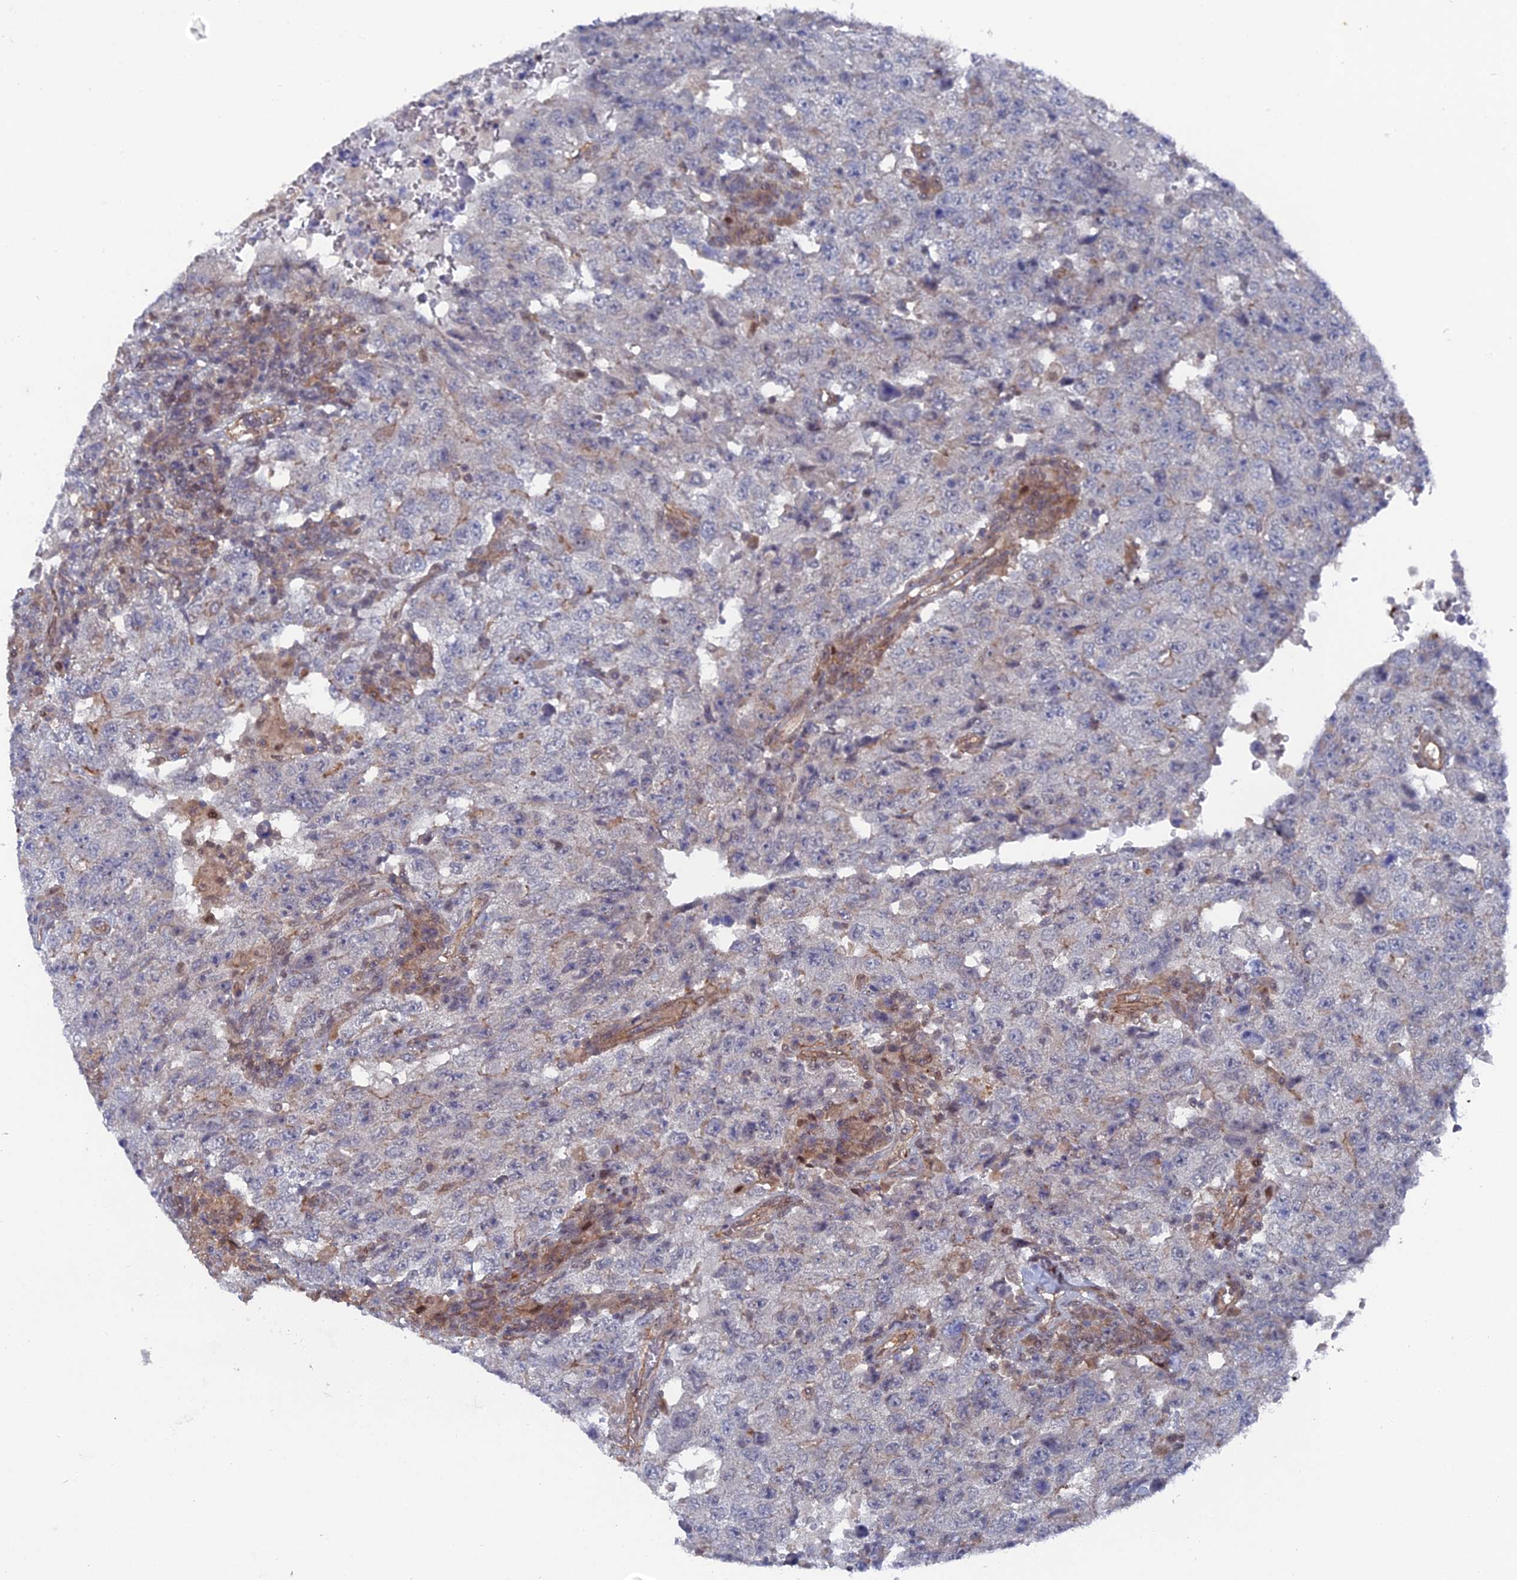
{"staining": {"intensity": "negative", "quantity": "none", "location": "none"}, "tissue": "testis cancer", "cell_type": "Tumor cells", "image_type": "cancer", "snomed": [{"axis": "morphology", "description": "Carcinoma, Embryonal, NOS"}, {"axis": "topography", "description": "Testis"}], "caption": "Immunohistochemical staining of human testis cancer shows no significant positivity in tumor cells. (Brightfield microscopy of DAB immunohistochemistry (IHC) at high magnification).", "gene": "UNC5D", "patient": {"sex": "male", "age": 26}}